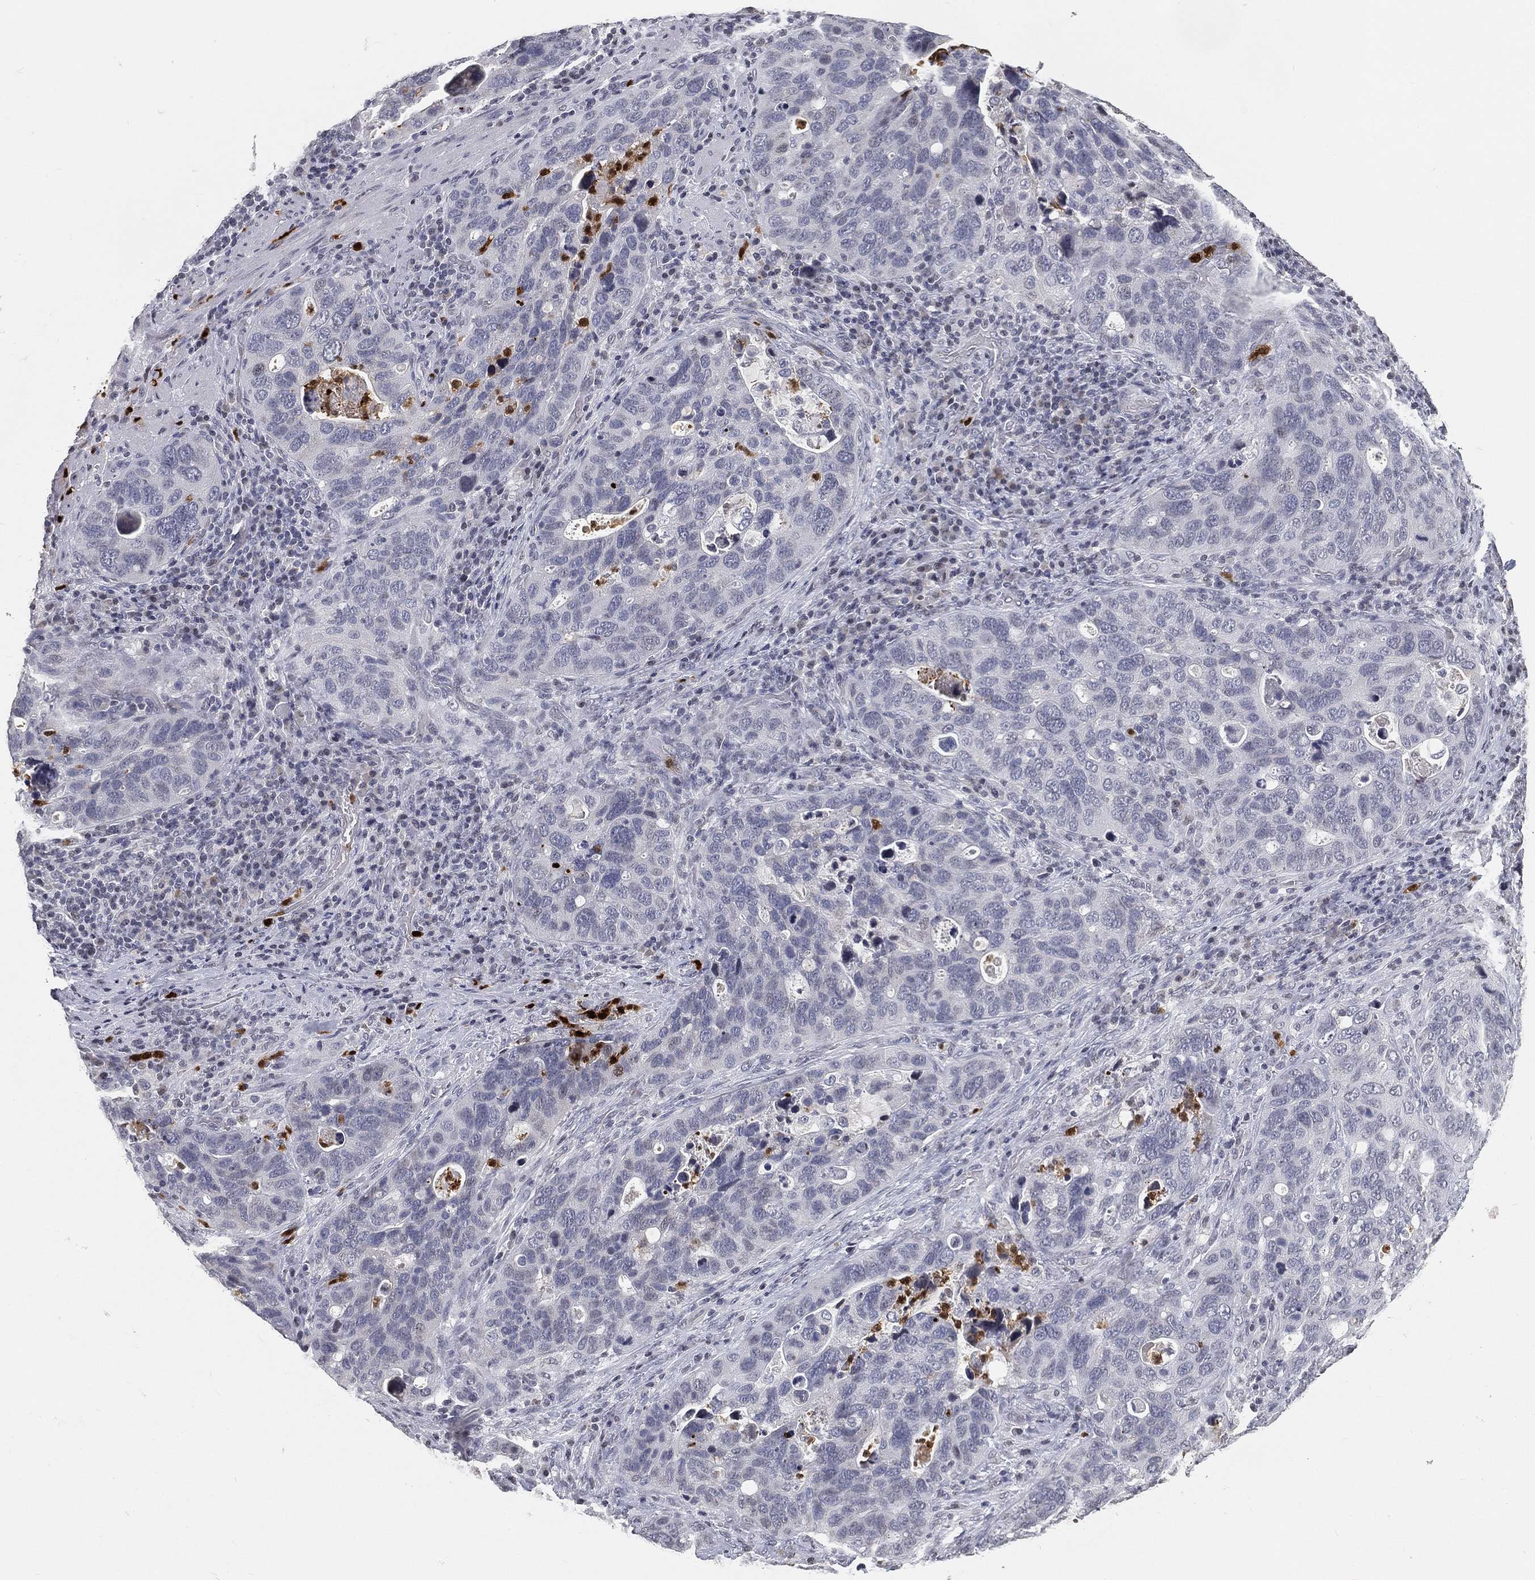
{"staining": {"intensity": "negative", "quantity": "none", "location": "none"}, "tissue": "stomach cancer", "cell_type": "Tumor cells", "image_type": "cancer", "snomed": [{"axis": "morphology", "description": "Adenocarcinoma, NOS"}, {"axis": "topography", "description": "Stomach"}], "caption": "Immunohistochemical staining of human stomach cancer demonstrates no significant staining in tumor cells.", "gene": "ARG1", "patient": {"sex": "male", "age": 54}}